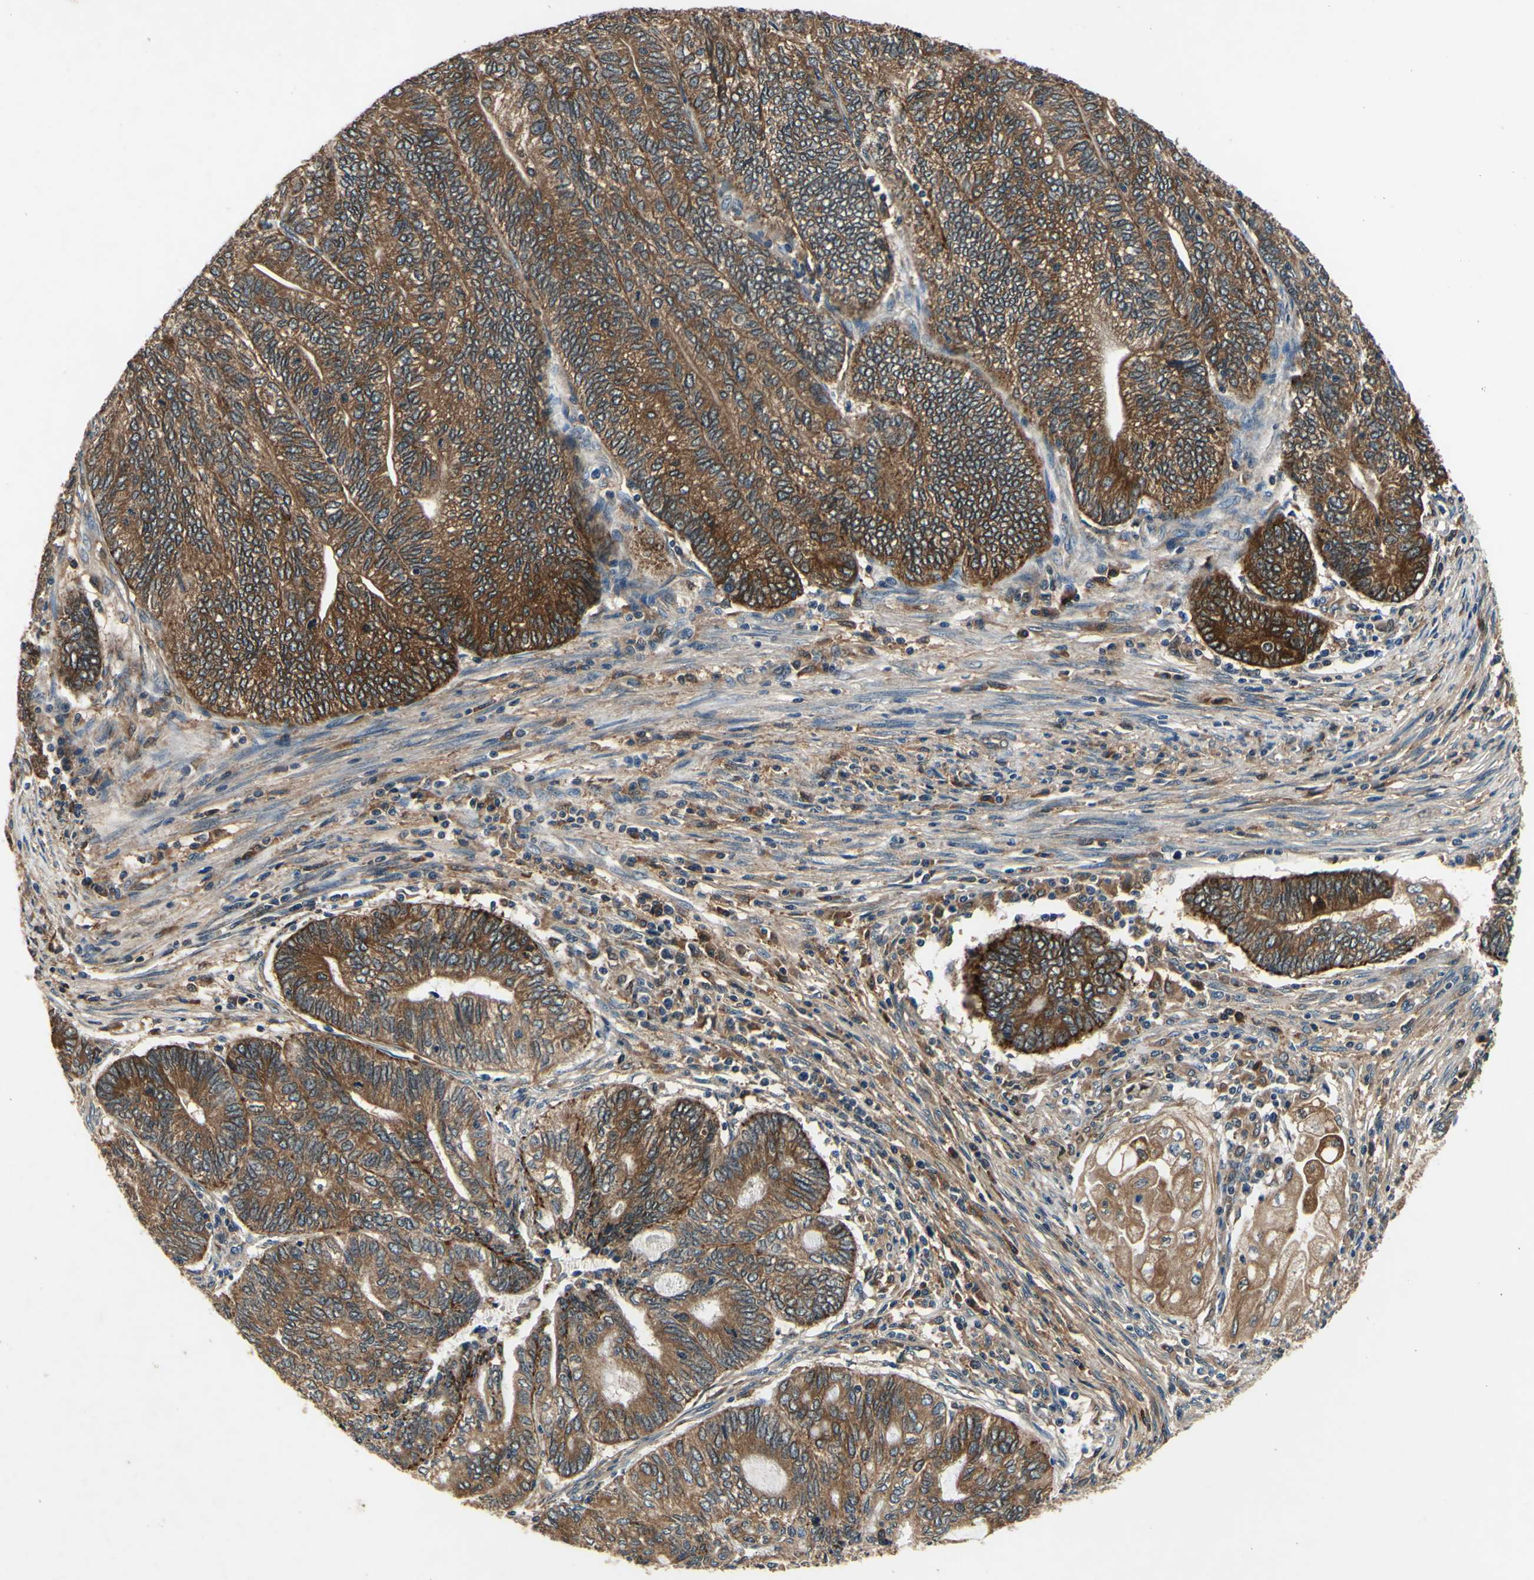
{"staining": {"intensity": "strong", "quantity": "25%-75%", "location": "cytoplasmic/membranous"}, "tissue": "endometrial cancer", "cell_type": "Tumor cells", "image_type": "cancer", "snomed": [{"axis": "morphology", "description": "Adenocarcinoma, NOS"}, {"axis": "topography", "description": "Uterus"}, {"axis": "topography", "description": "Endometrium"}], "caption": "Immunohistochemistry (IHC) histopathology image of human endometrial cancer stained for a protein (brown), which reveals high levels of strong cytoplasmic/membranous positivity in about 25%-75% of tumor cells.", "gene": "PLA2G4A", "patient": {"sex": "female", "age": 70}}